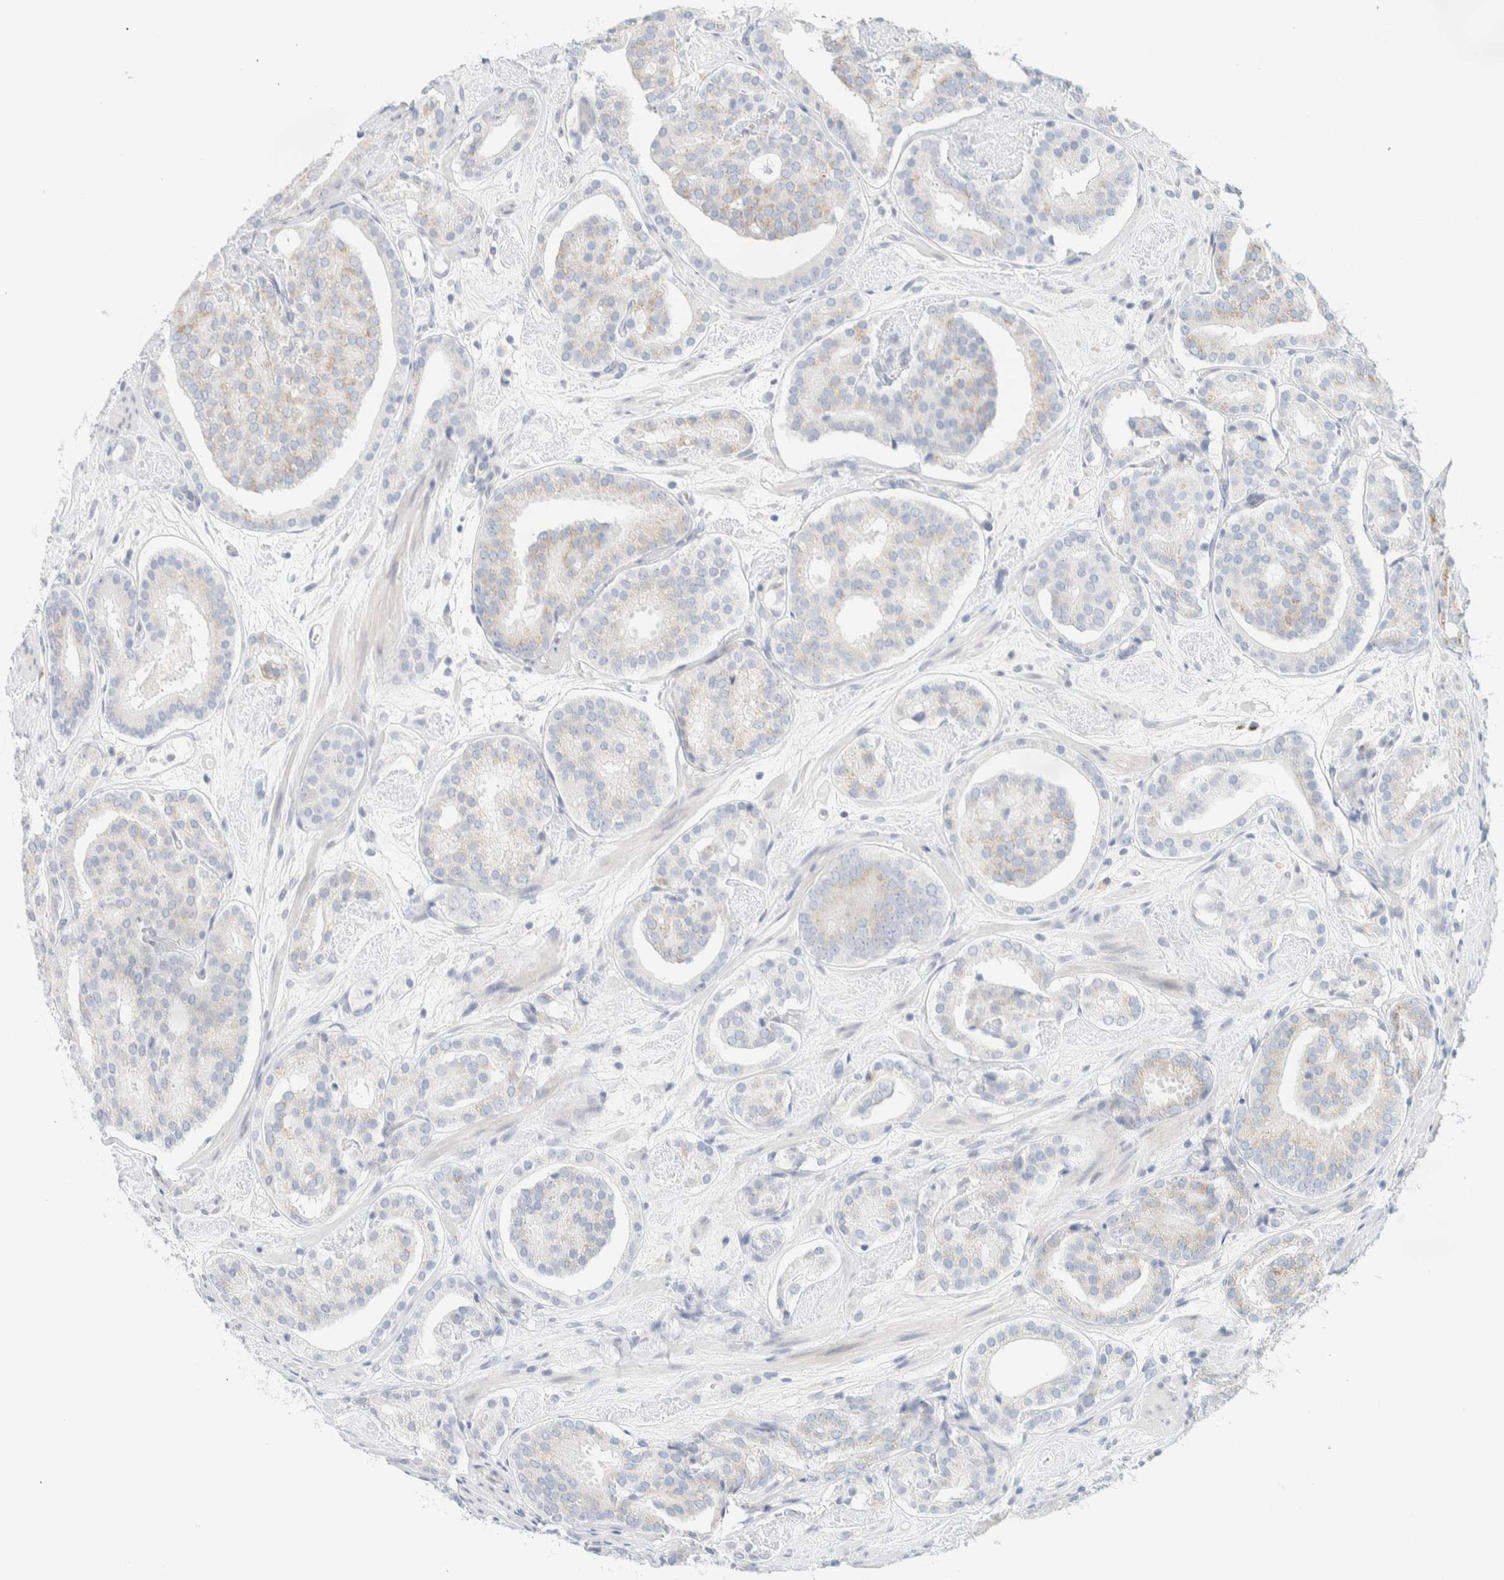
{"staining": {"intensity": "weak", "quantity": "25%-75%", "location": "cytoplasmic/membranous"}, "tissue": "prostate cancer", "cell_type": "Tumor cells", "image_type": "cancer", "snomed": [{"axis": "morphology", "description": "Adenocarcinoma, Low grade"}, {"axis": "topography", "description": "Prostate"}], "caption": "Prostate cancer (adenocarcinoma (low-grade)) stained with a protein marker displays weak staining in tumor cells.", "gene": "SPNS3", "patient": {"sex": "male", "age": 69}}